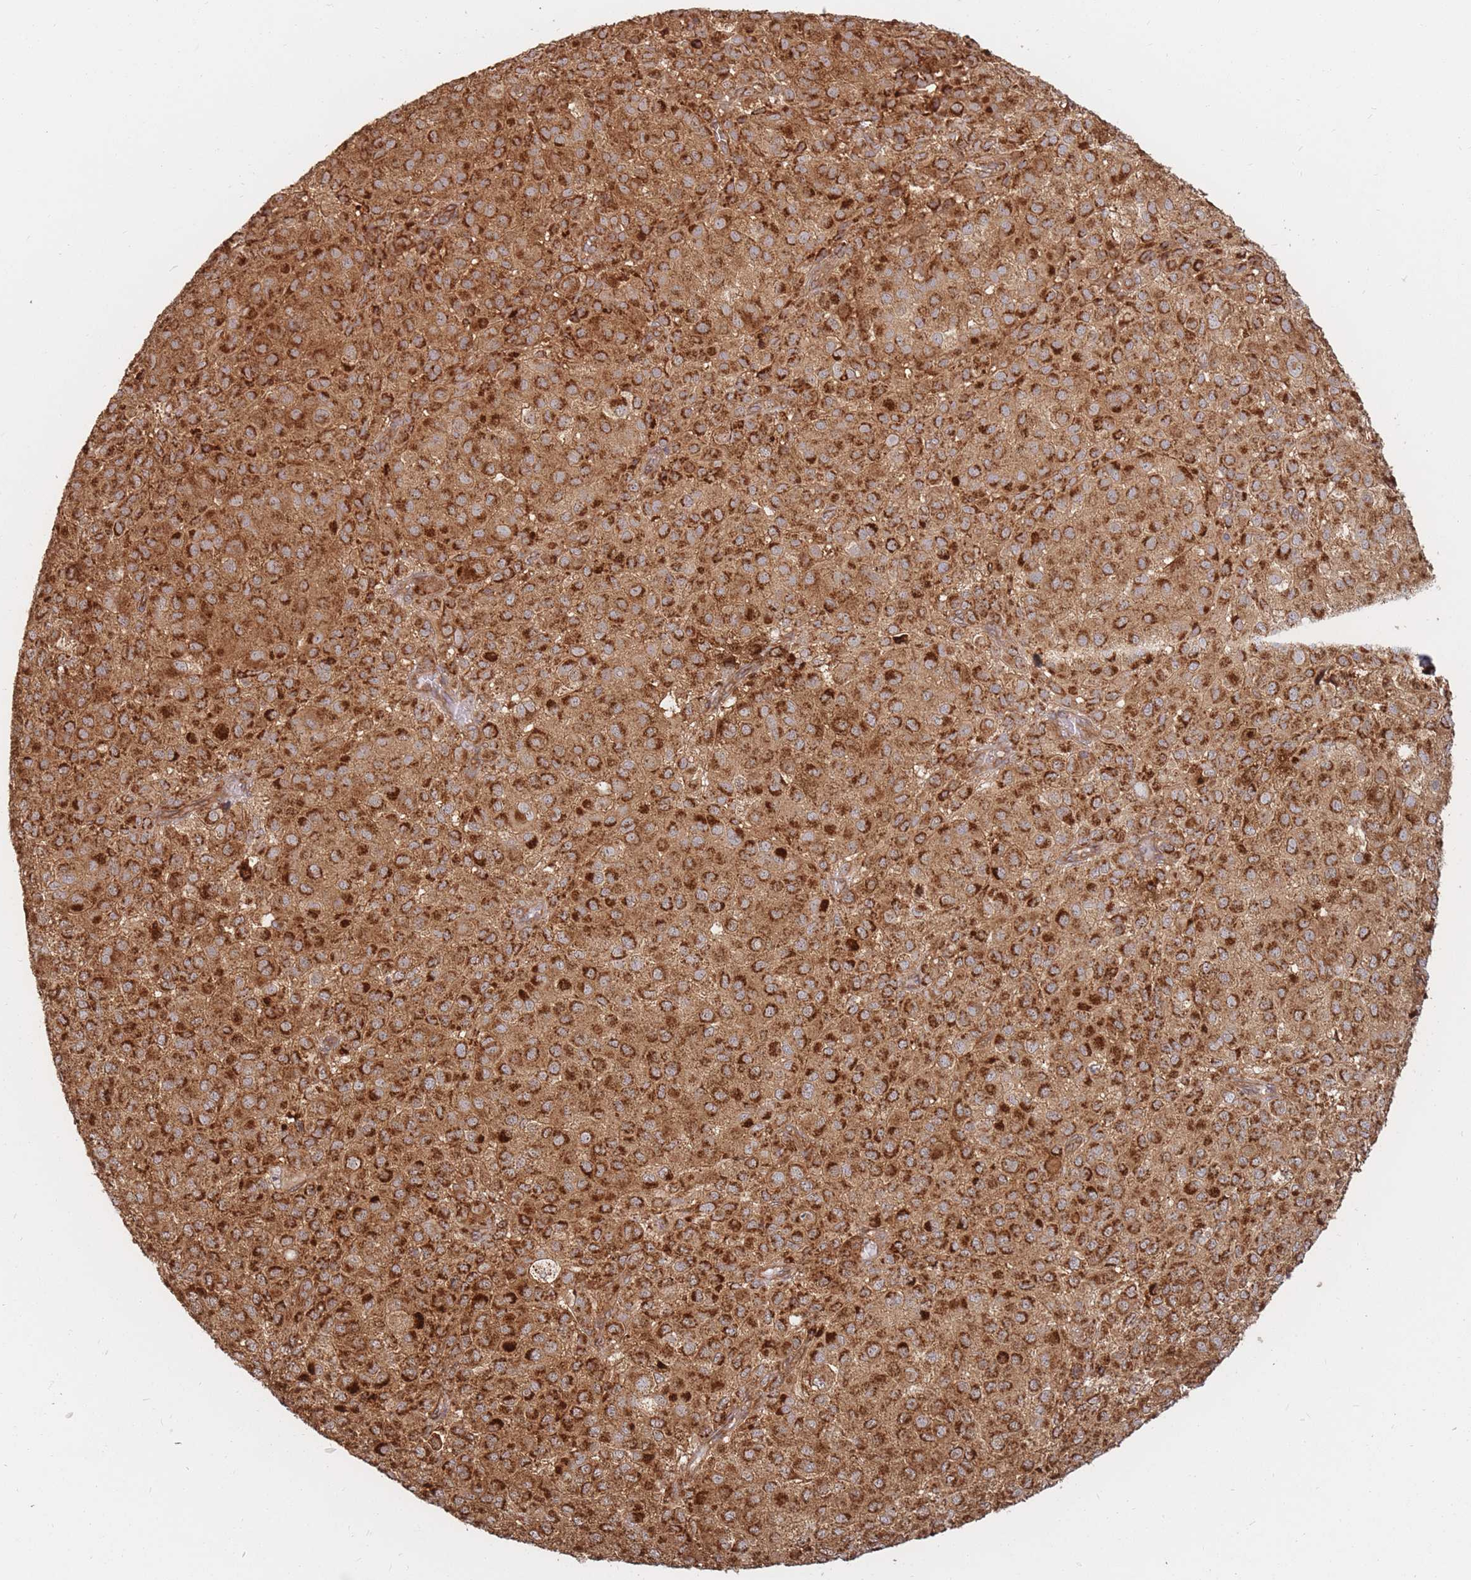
{"staining": {"intensity": "strong", "quantity": ">75%", "location": "cytoplasmic/membranous"}, "tissue": "melanoma", "cell_type": "Tumor cells", "image_type": "cancer", "snomed": [{"axis": "morphology", "description": "Malignant melanoma, NOS"}, {"axis": "topography", "description": "Skin"}], "caption": "IHC staining of malignant melanoma, which exhibits high levels of strong cytoplasmic/membranous positivity in about >75% of tumor cells indicating strong cytoplasmic/membranous protein positivity. The staining was performed using DAB (brown) for protein detection and nuclei were counterstained in hematoxylin (blue).", "gene": "RASSF2", "patient": {"sex": "male", "age": 64}}